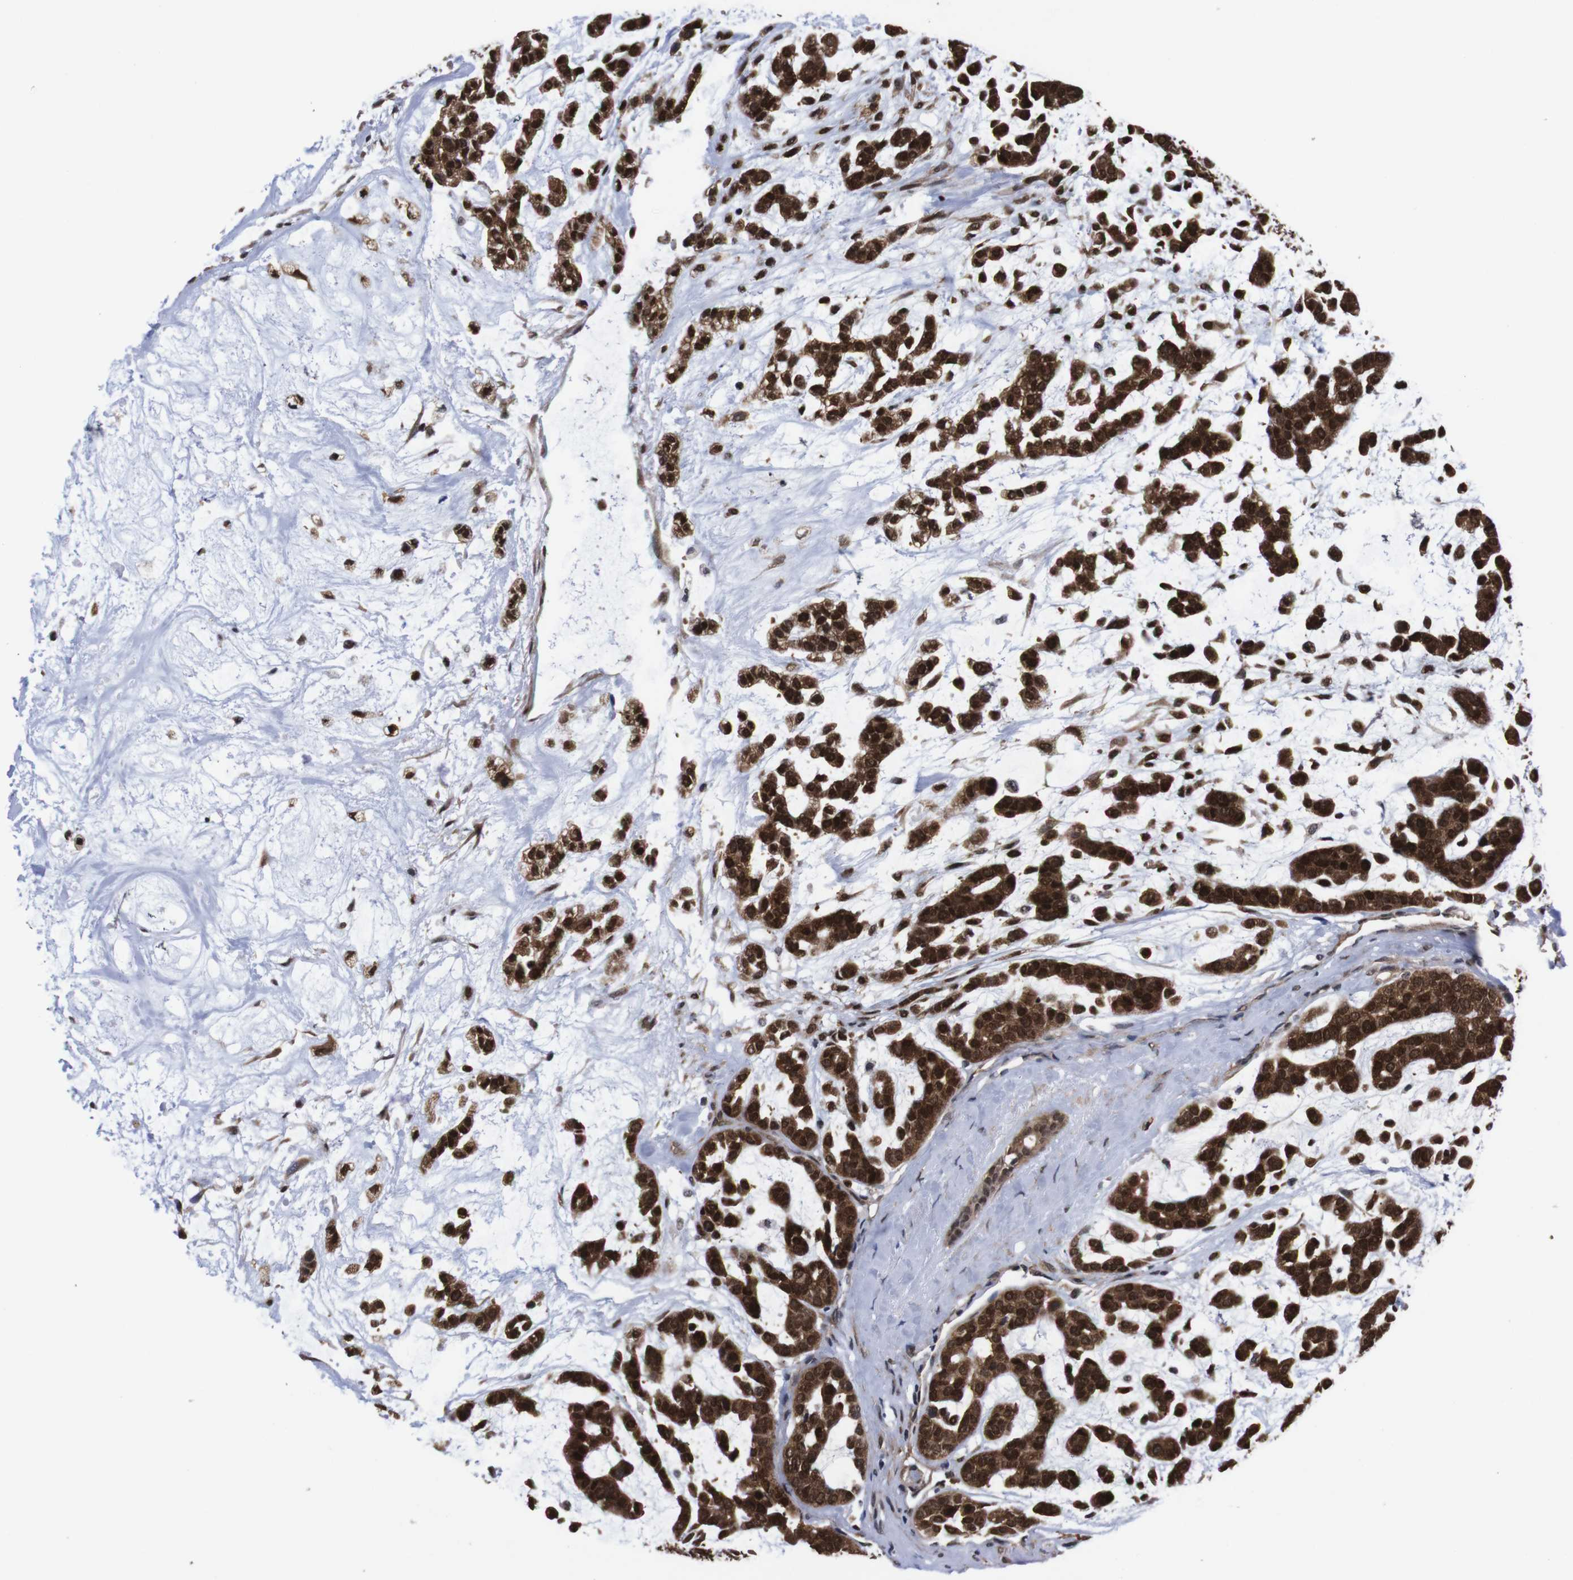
{"staining": {"intensity": "strong", "quantity": ">75%", "location": "cytoplasmic/membranous,nuclear"}, "tissue": "head and neck cancer", "cell_type": "Tumor cells", "image_type": "cancer", "snomed": [{"axis": "morphology", "description": "Adenocarcinoma, NOS"}, {"axis": "morphology", "description": "Adenoma, NOS"}, {"axis": "topography", "description": "Head-Neck"}], "caption": "Head and neck adenocarcinoma tissue shows strong cytoplasmic/membranous and nuclear positivity in approximately >75% of tumor cells, visualized by immunohistochemistry. (DAB IHC, brown staining for protein, blue staining for nuclei).", "gene": "UBQLN2", "patient": {"sex": "female", "age": 55}}